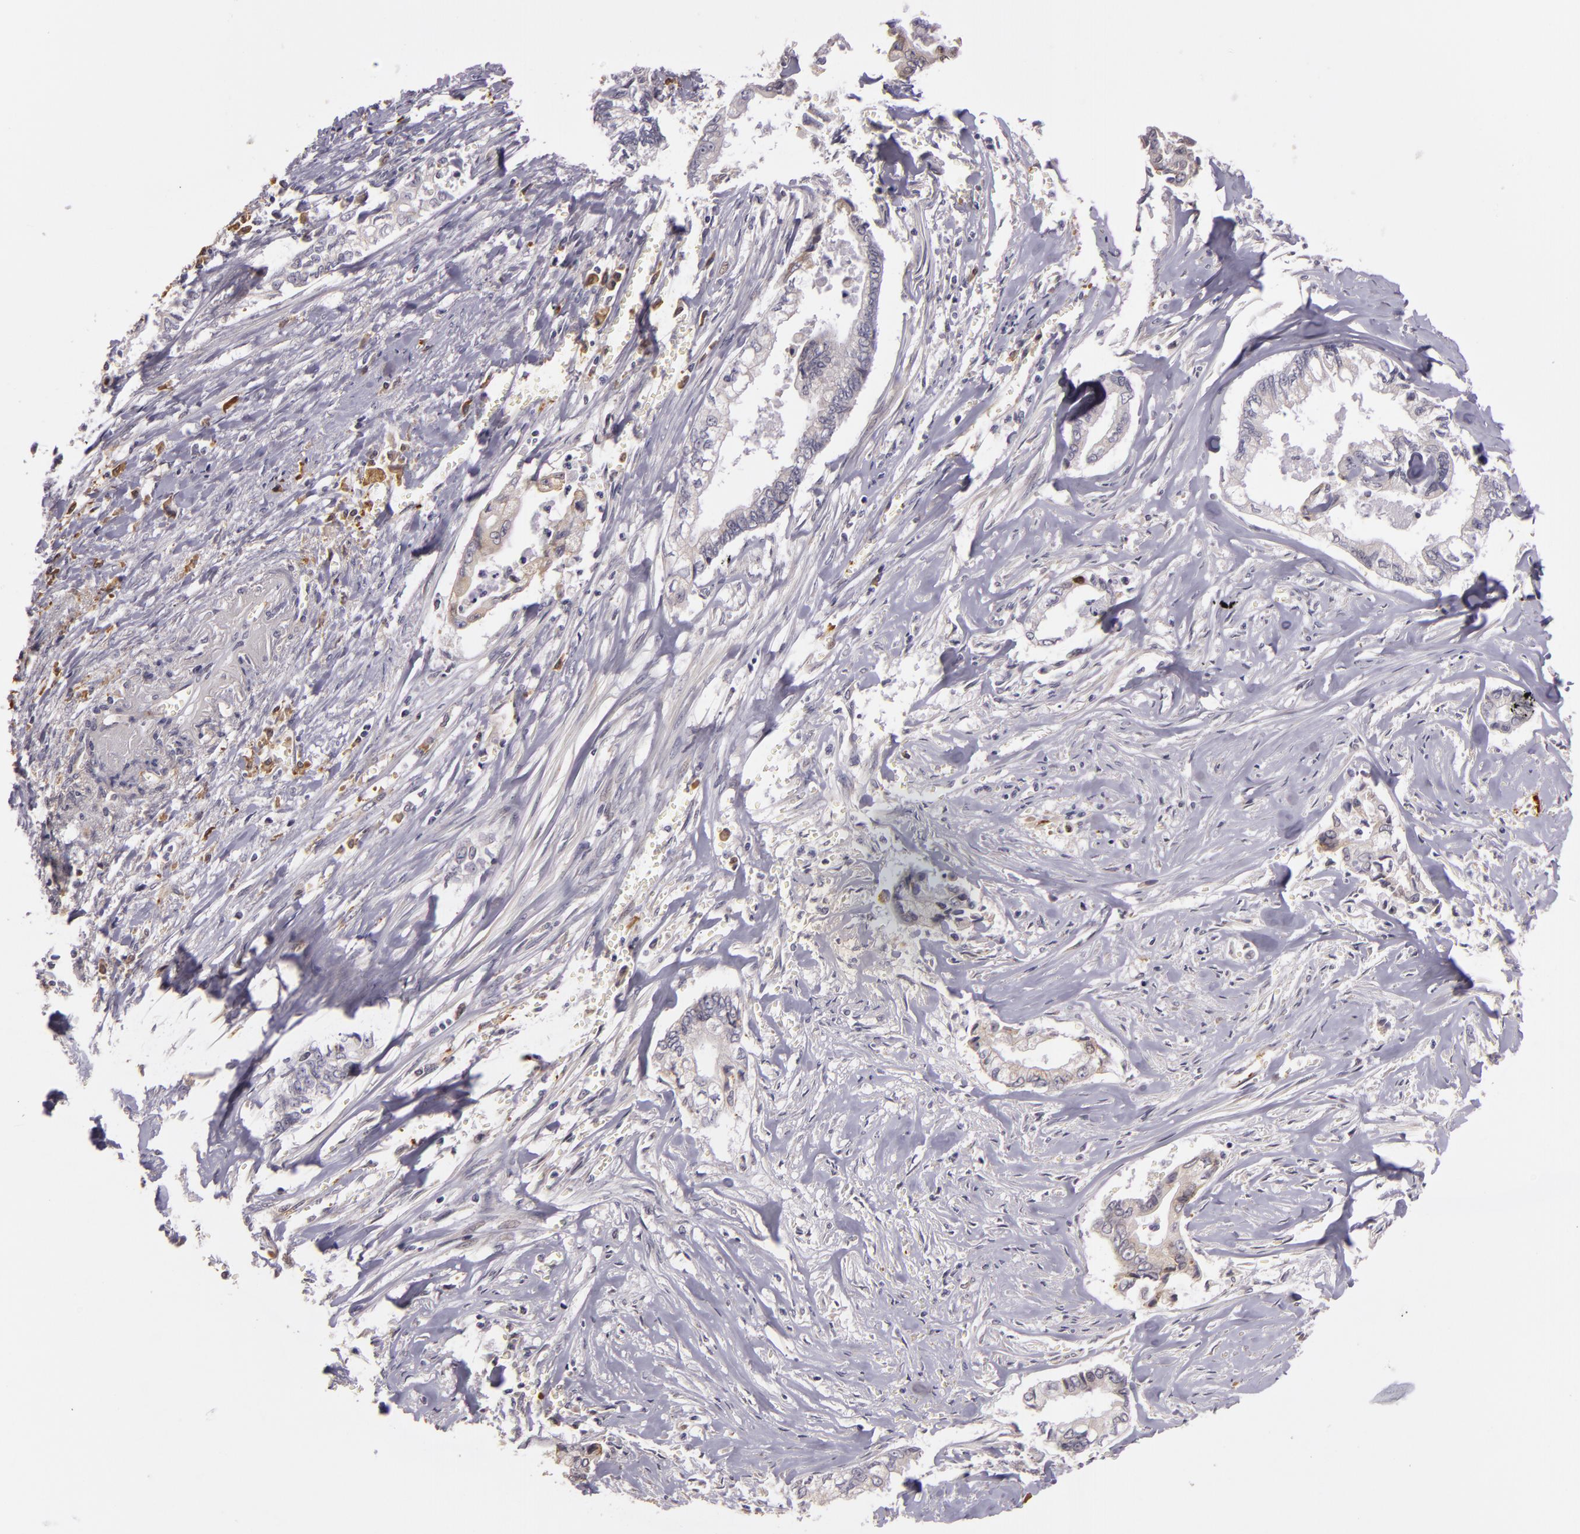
{"staining": {"intensity": "negative", "quantity": "none", "location": "none"}, "tissue": "liver cancer", "cell_type": "Tumor cells", "image_type": "cancer", "snomed": [{"axis": "morphology", "description": "Cholangiocarcinoma"}, {"axis": "topography", "description": "Liver"}], "caption": "This is a photomicrograph of IHC staining of cholangiocarcinoma (liver), which shows no positivity in tumor cells. Brightfield microscopy of immunohistochemistry (IHC) stained with DAB (brown) and hematoxylin (blue), captured at high magnification.", "gene": "SYTL4", "patient": {"sex": "male", "age": 57}}